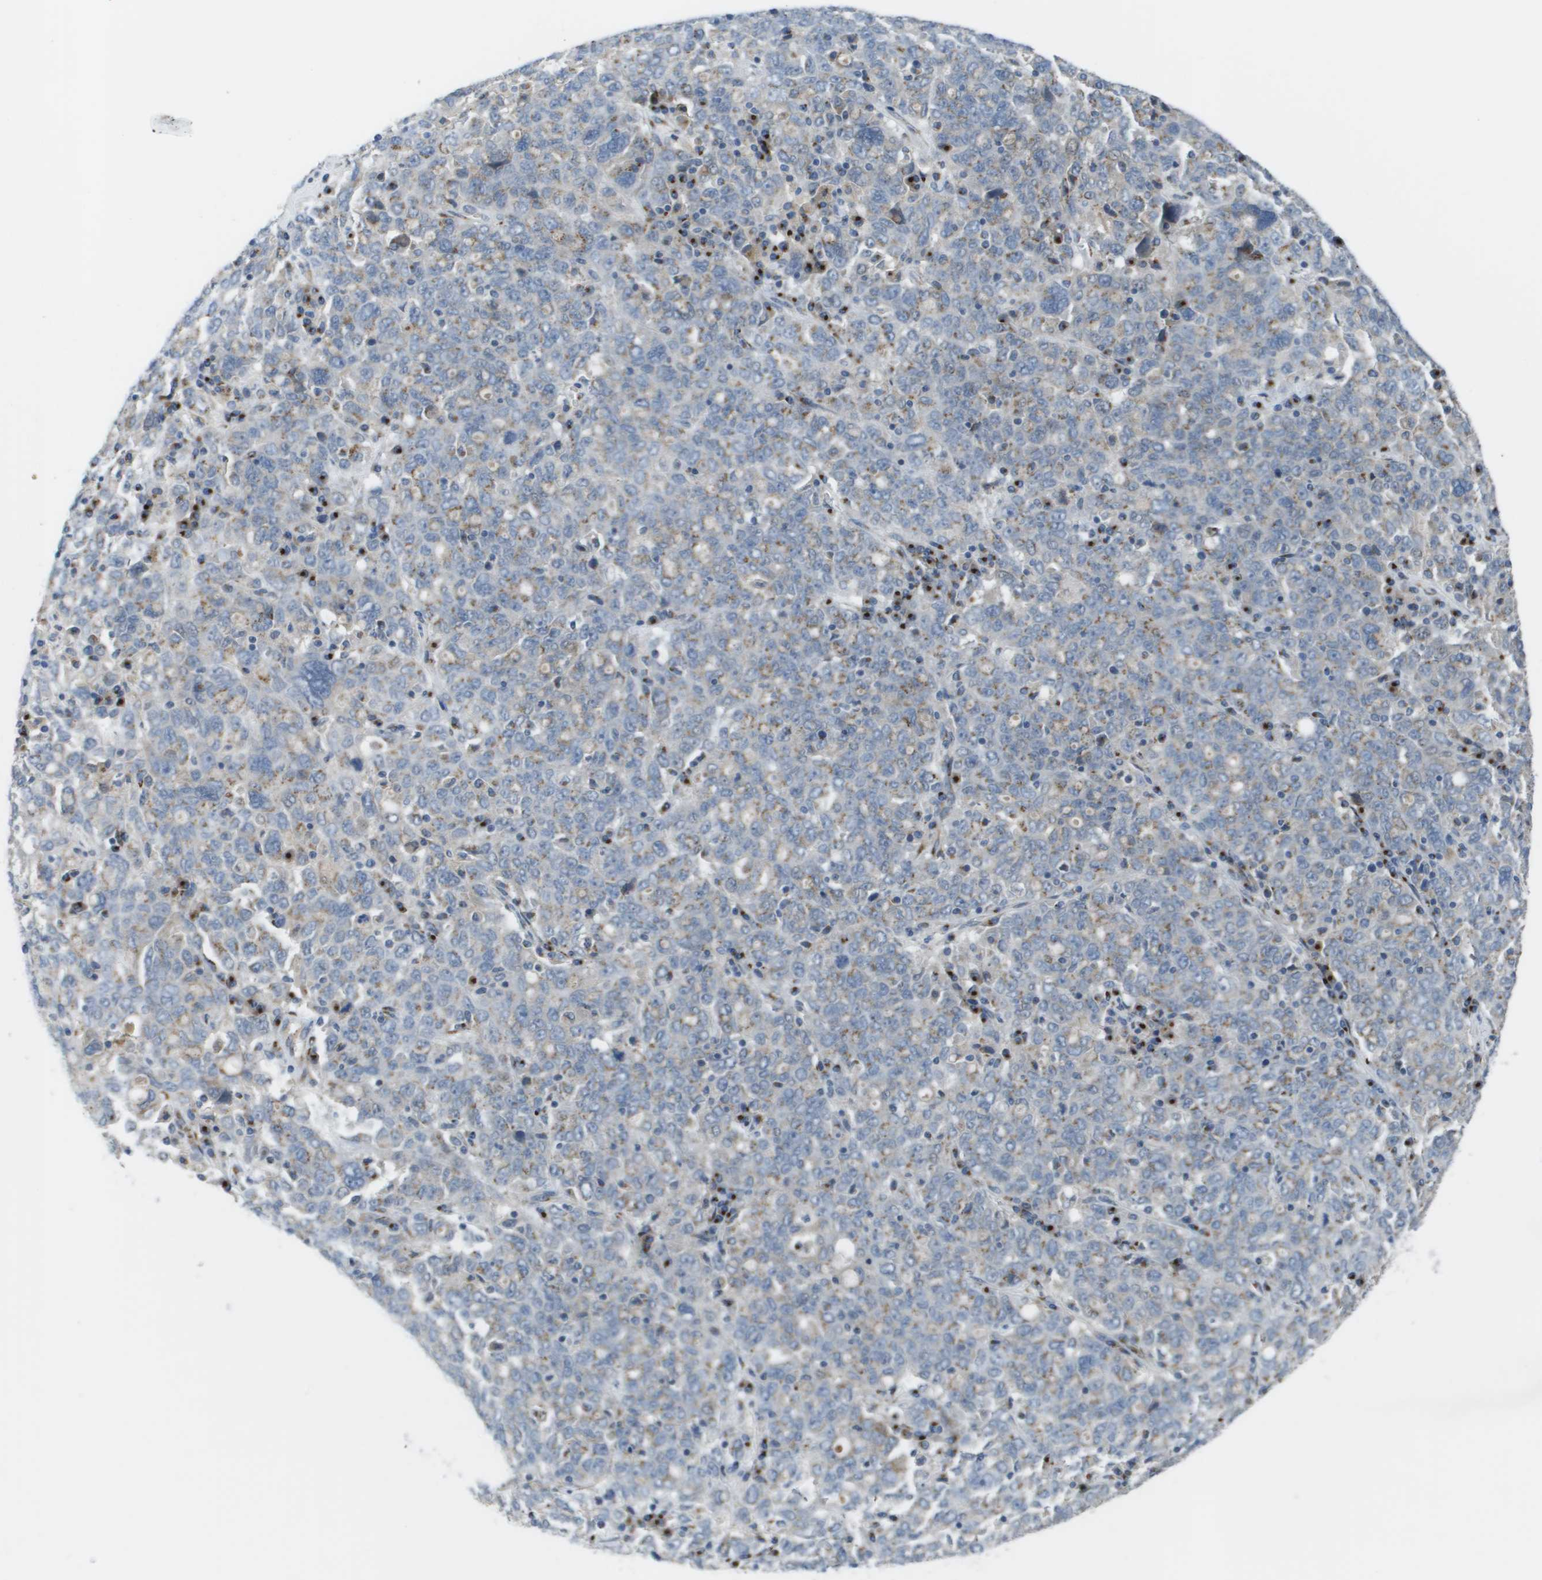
{"staining": {"intensity": "strong", "quantity": "<25%", "location": "cytoplasmic/membranous"}, "tissue": "ovarian cancer", "cell_type": "Tumor cells", "image_type": "cancer", "snomed": [{"axis": "morphology", "description": "Carcinoma, endometroid"}, {"axis": "topography", "description": "Ovary"}], "caption": "Protein staining by immunohistochemistry reveals strong cytoplasmic/membranous staining in about <25% of tumor cells in ovarian endometroid carcinoma.", "gene": "QSOX2", "patient": {"sex": "female", "age": 62}}